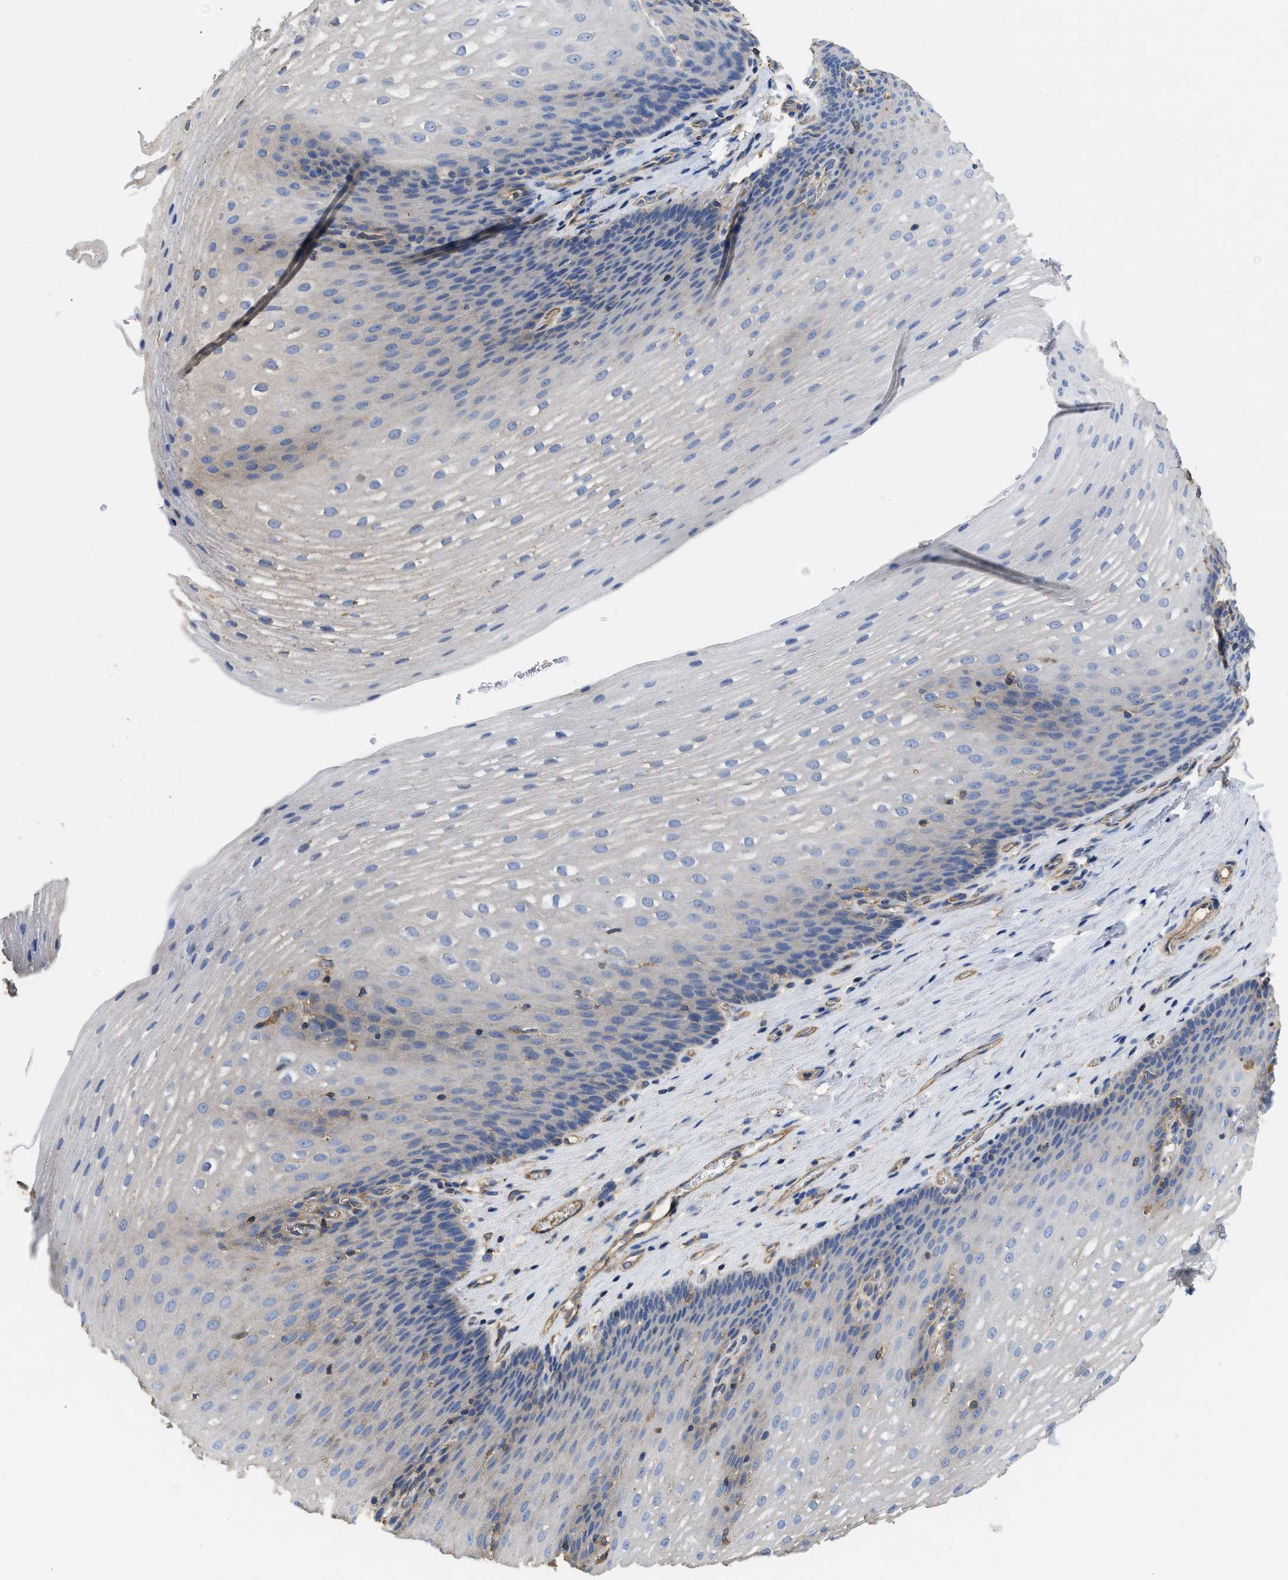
{"staining": {"intensity": "negative", "quantity": "none", "location": "none"}, "tissue": "esophagus", "cell_type": "Squamous epithelial cells", "image_type": "normal", "snomed": [{"axis": "morphology", "description": "Normal tissue, NOS"}, {"axis": "topography", "description": "Esophagus"}], "caption": "DAB immunohistochemical staining of unremarkable esophagus shows no significant expression in squamous epithelial cells.", "gene": "USP4", "patient": {"sex": "male", "age": 48}}